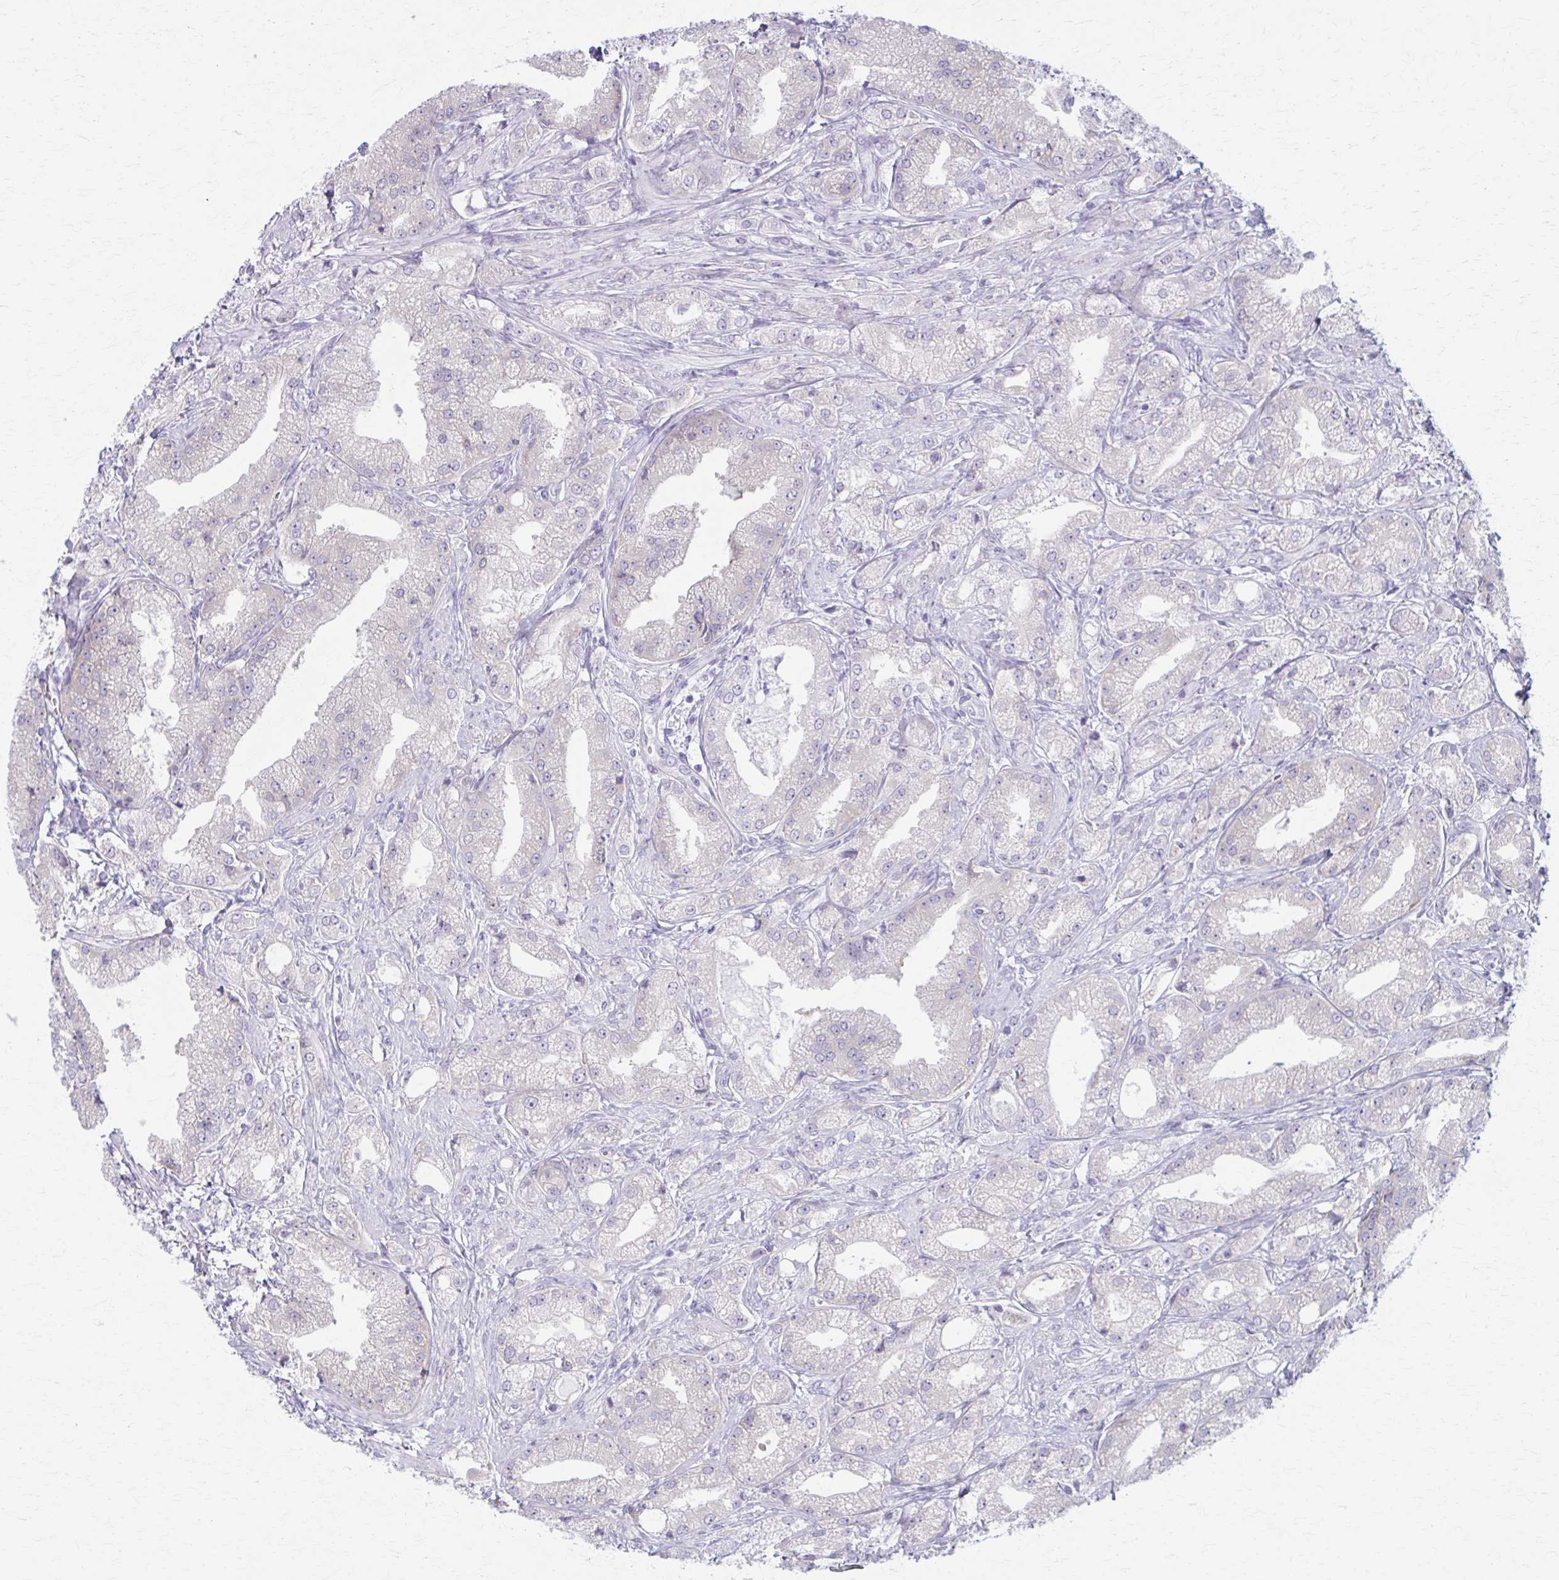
{"staining": {"intensity": "negative", "quantity": "none", "location": "none"}, "tissue": "prostate cancer", "cell_type": "Tumor cells", "image_type": "cancer", "snomed": [{"axis": "morphology", "description": "Adenocarcinoma, High grade"}, {"axis": "topography", "description": "Prostate"}], "caption": "The immunohistochemistry (IHC) image has no significant expression in tumor cells of prostate cancer (high-grade adenocarcinoma) tissue.", "gene": "PRKRA", "patient": {"sex": "male", "age": 61}}